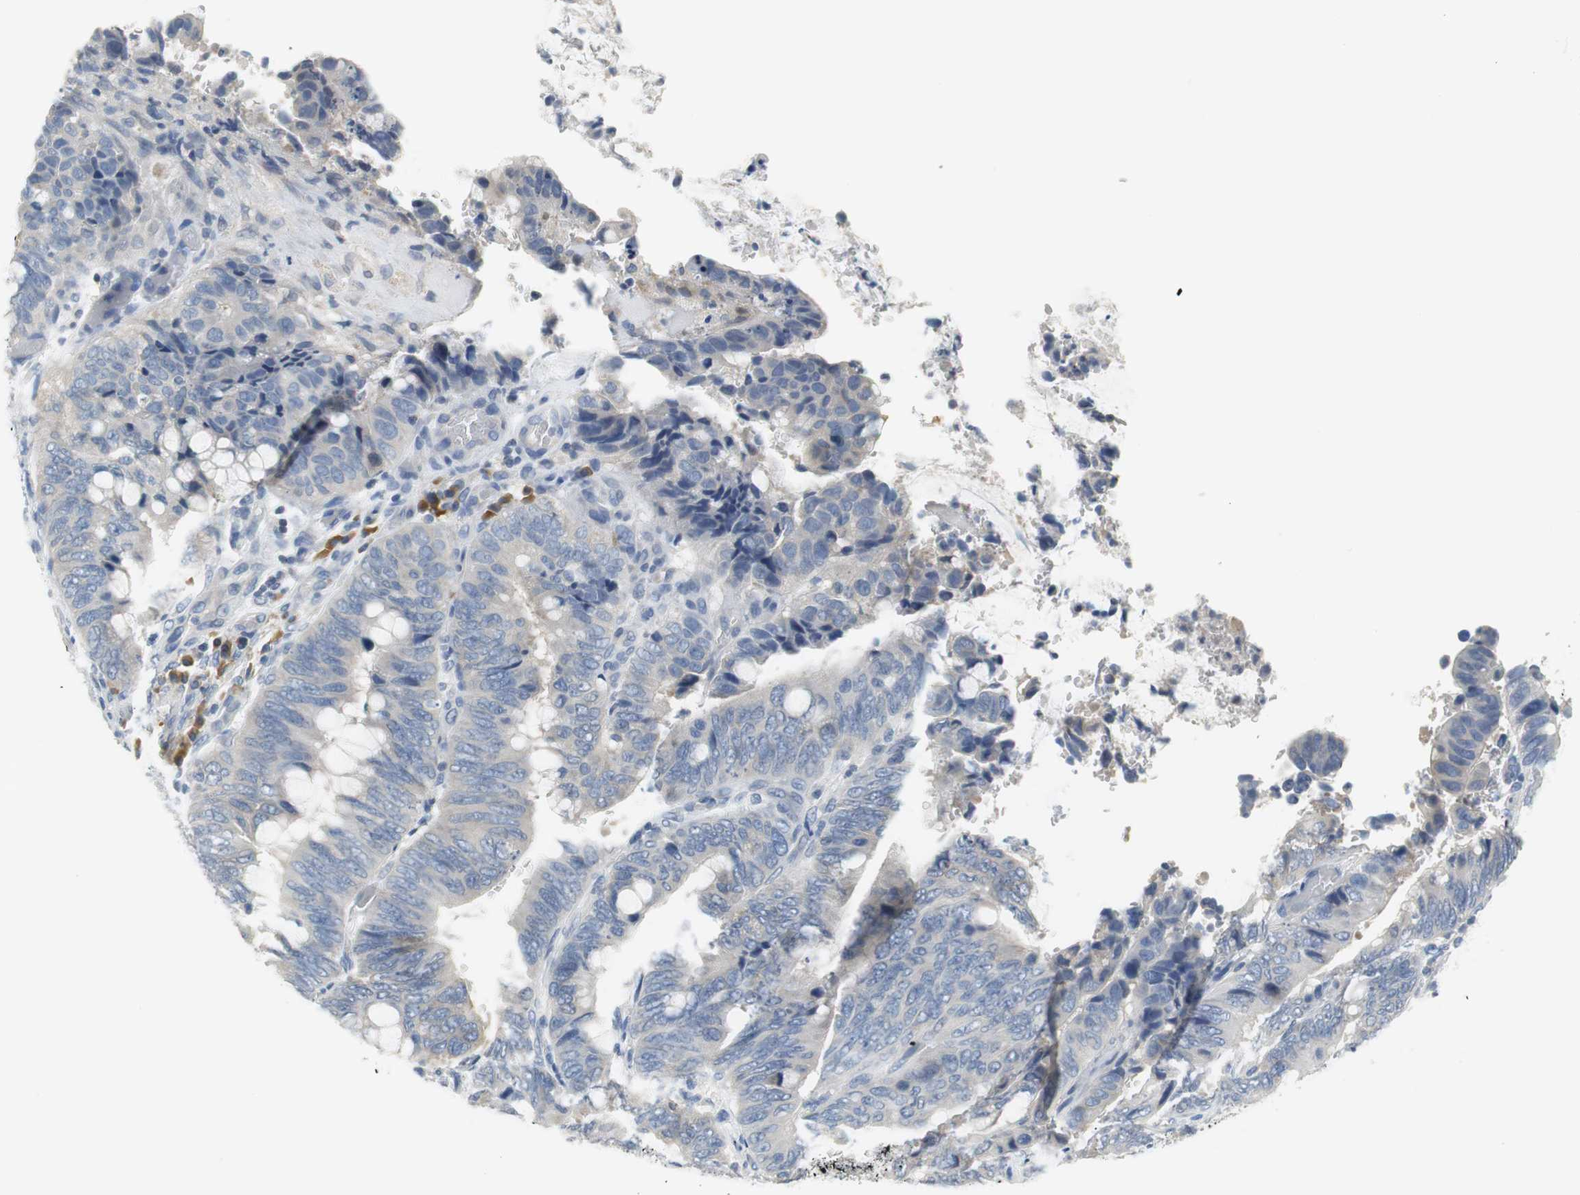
{"staining": {"intensity": "negative", "quantity": "none", "location": "none"}, "tissue": "colorectal cancer", "cell_type": "Tumor cells", "image_type": "cancer", "snomed": [{"axis": "morphology", "description": "Normal tissue, NOS"}, {"axis": "morphology", "description": "Adenocarcinoma, NOS"}, {"axis": "topography", "description": "Rectum"}, {"axis": "topography", "description": "Peripheral nerve tissue"}], "caption": "High magnification brightfield microscopy of adenocarcinoma (colorectal) stained with DAB (3,3'-diaminobenzidine) (brown) and counterstained with hematoxylin (blue): tumor cells show no significant staining. Brightfield microscopy of immunohistochemistry (IHC) stained with DAB (3,3'-diaminobenzidine) (brown) and hematoxylin (blue), captured at high magnification.", "gene": "GLCCI1", "patient": {"sex": "male", "age": 92}}